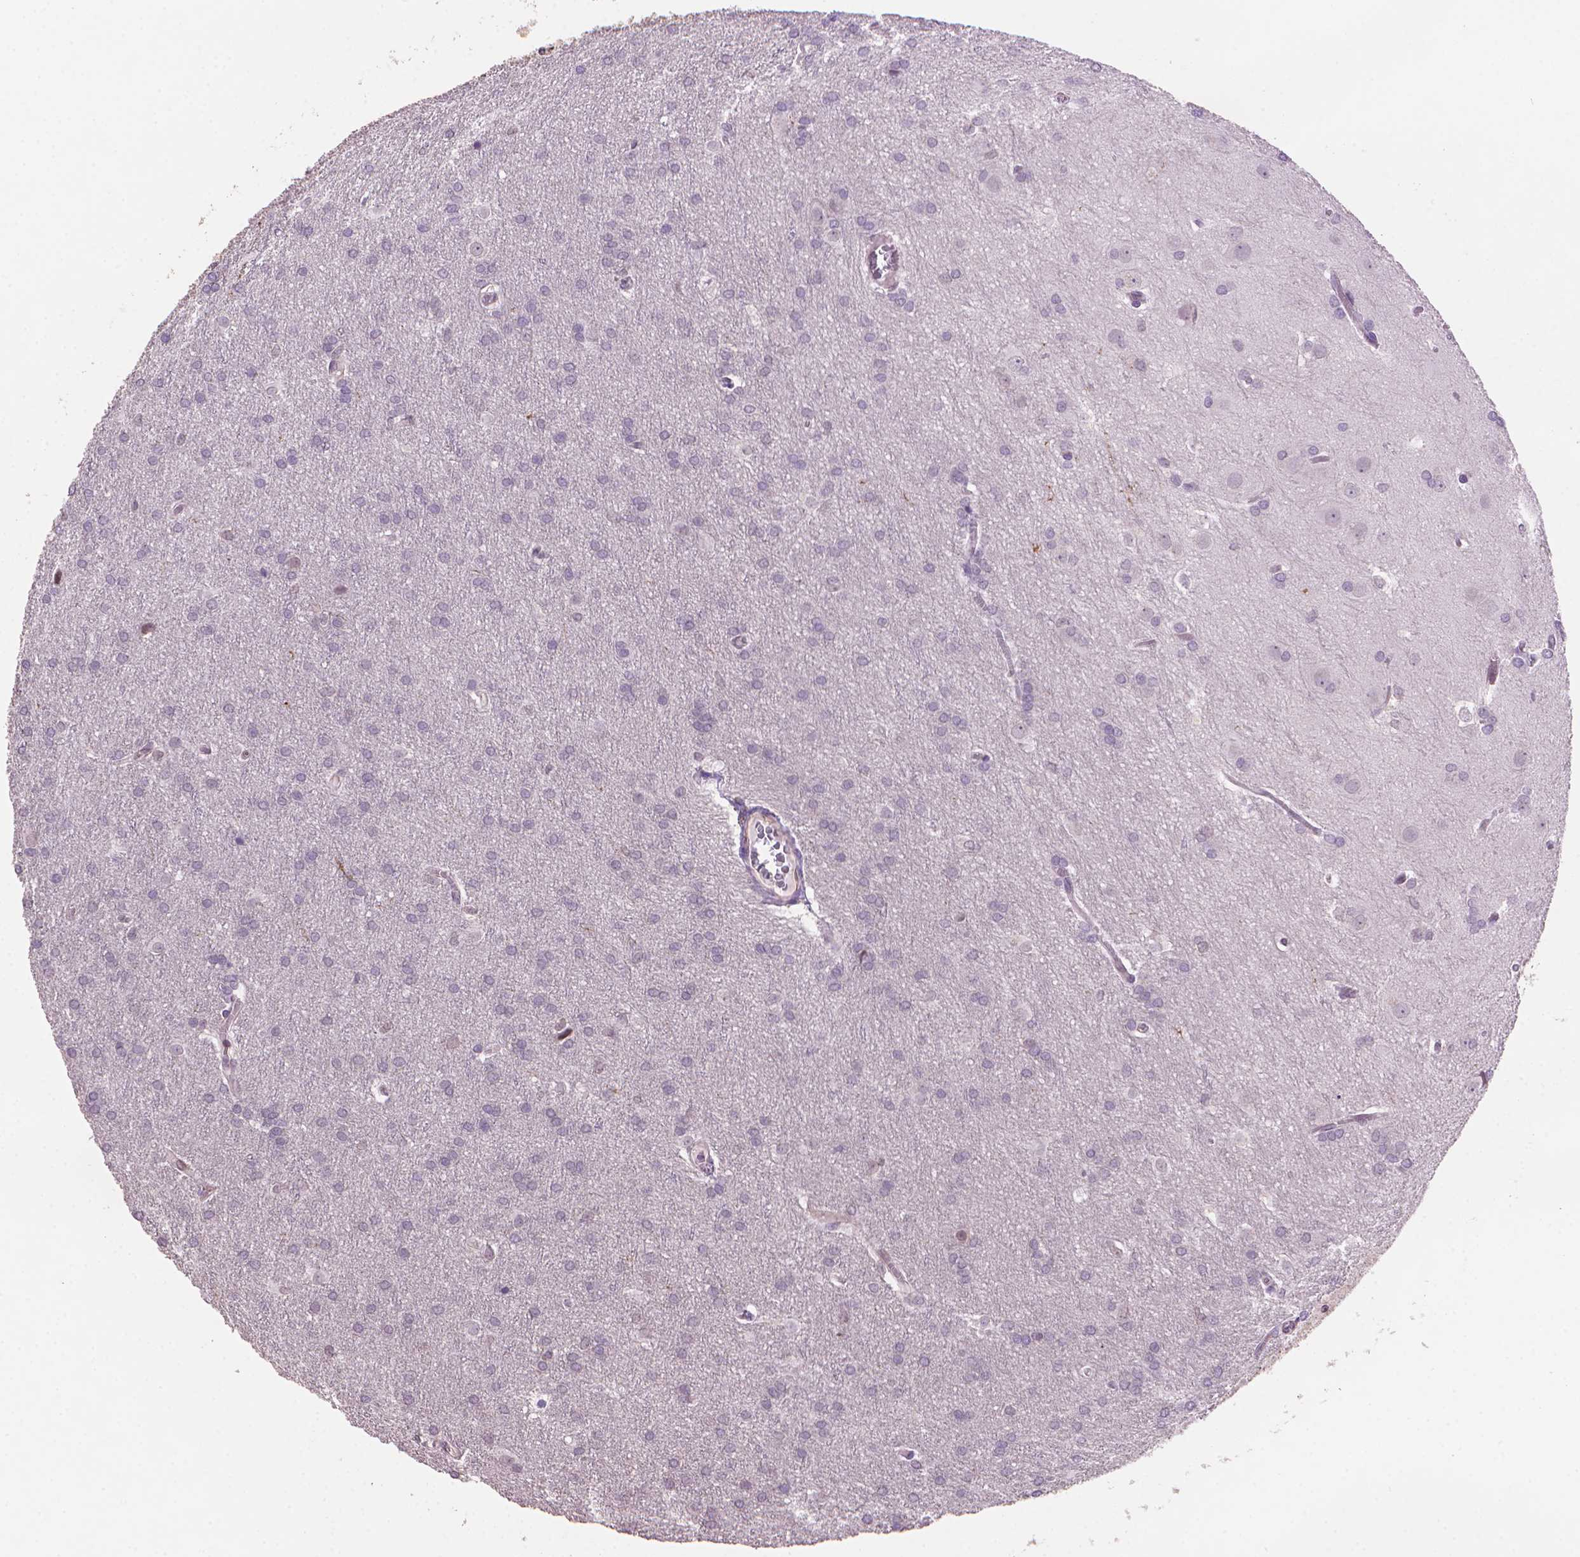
{"staining": {"intensity": "negative", "quantity": "none", "location": "none"}, "tissue": "glioma", "cell_type": "Tumor cells", "image_type": "cancer", "snomed": [{"axis": "morphology", "description": "Glioma, malignant, Low grade"}, {"axis": "topography", "description": "Brain"}], "caption": "Tumor cells are negative for brown protein staining in glioma.", "gene": "TMEM184A", "patient": {"sex": "female", "age": 32}}